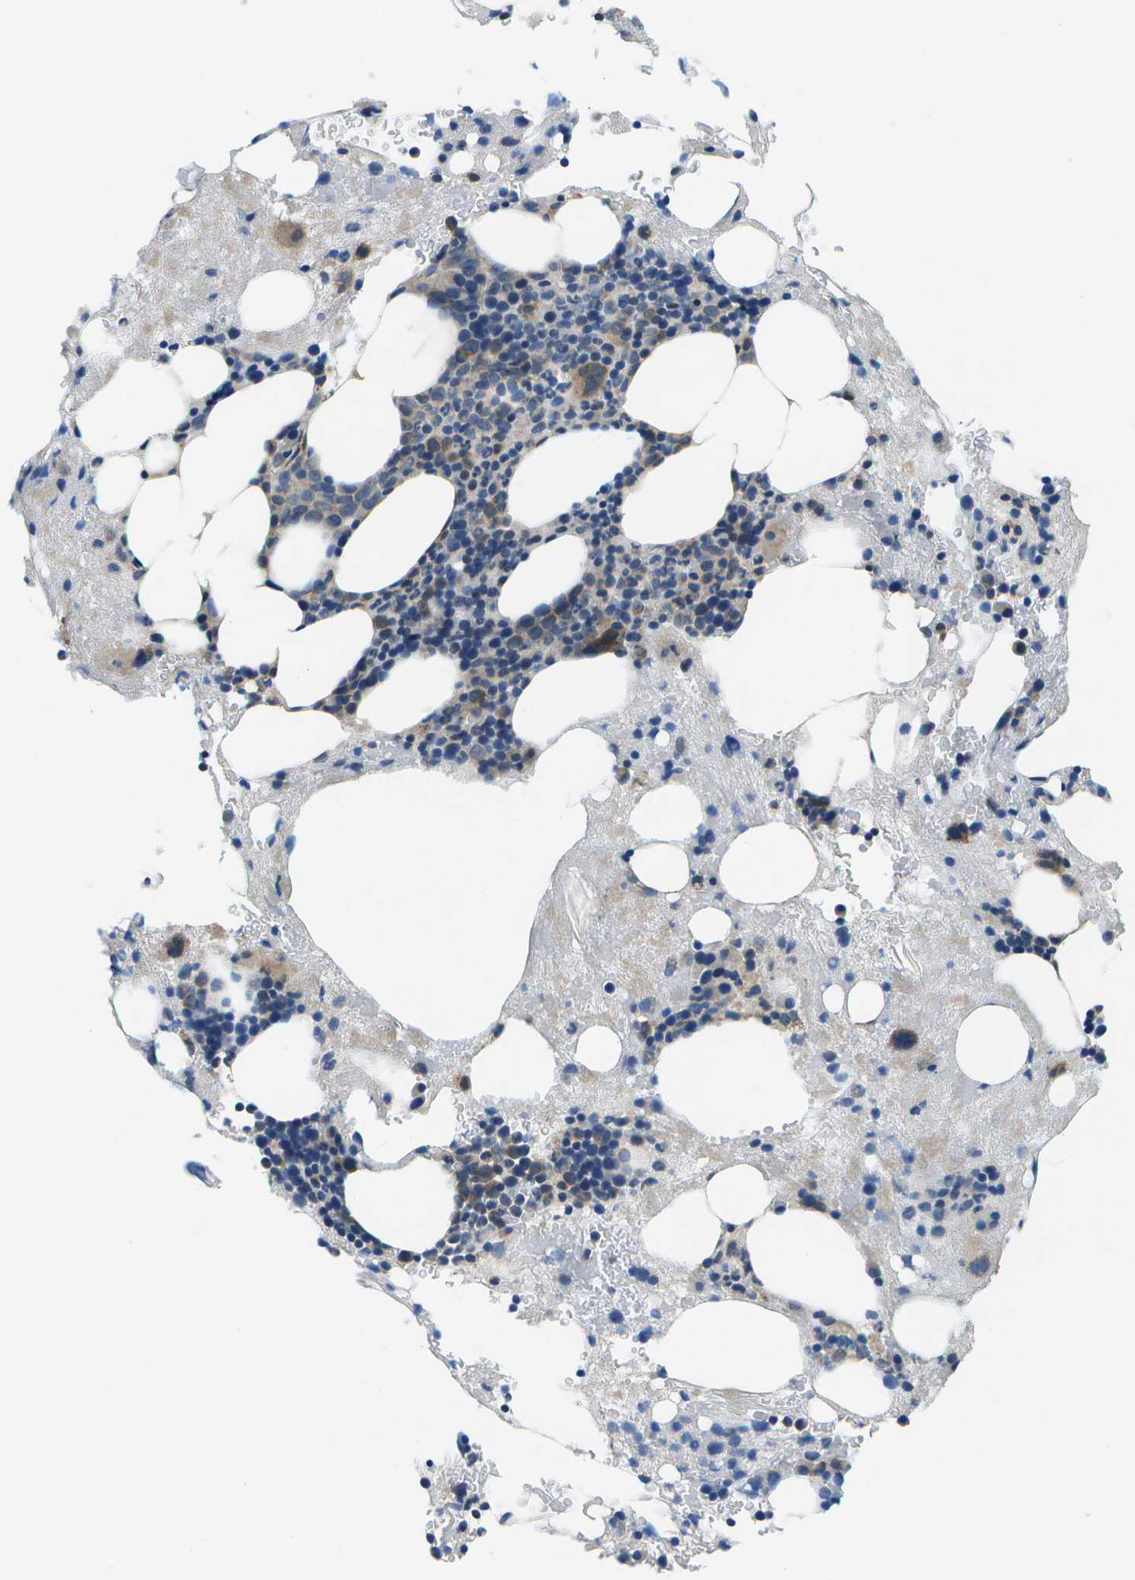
{"staining": {"intensity": "weak", "quantity": "<25%", "location": "cytoplasmic/membranous"}, "tissue": "bone marrow", "cell_type": "Hematopoietic cells", "image_type": "normal", "snomed": [{"axis": "morphology", "description": "Normal tissue, NOS"}, {"axis": "morphology", "description": "Inflammation, NOS"}, {"axis": "topography", "description": "Bone marrow"}], "caption": "High magnification brightfield microscopy of unremarkable bone marrow stained with DAB (brown) and counterstained with hematoxylin (blue): hematopoietic cells show no significant positivity.", "gene": "P3H1", "patient": {"sex": "female", "age": 78}}